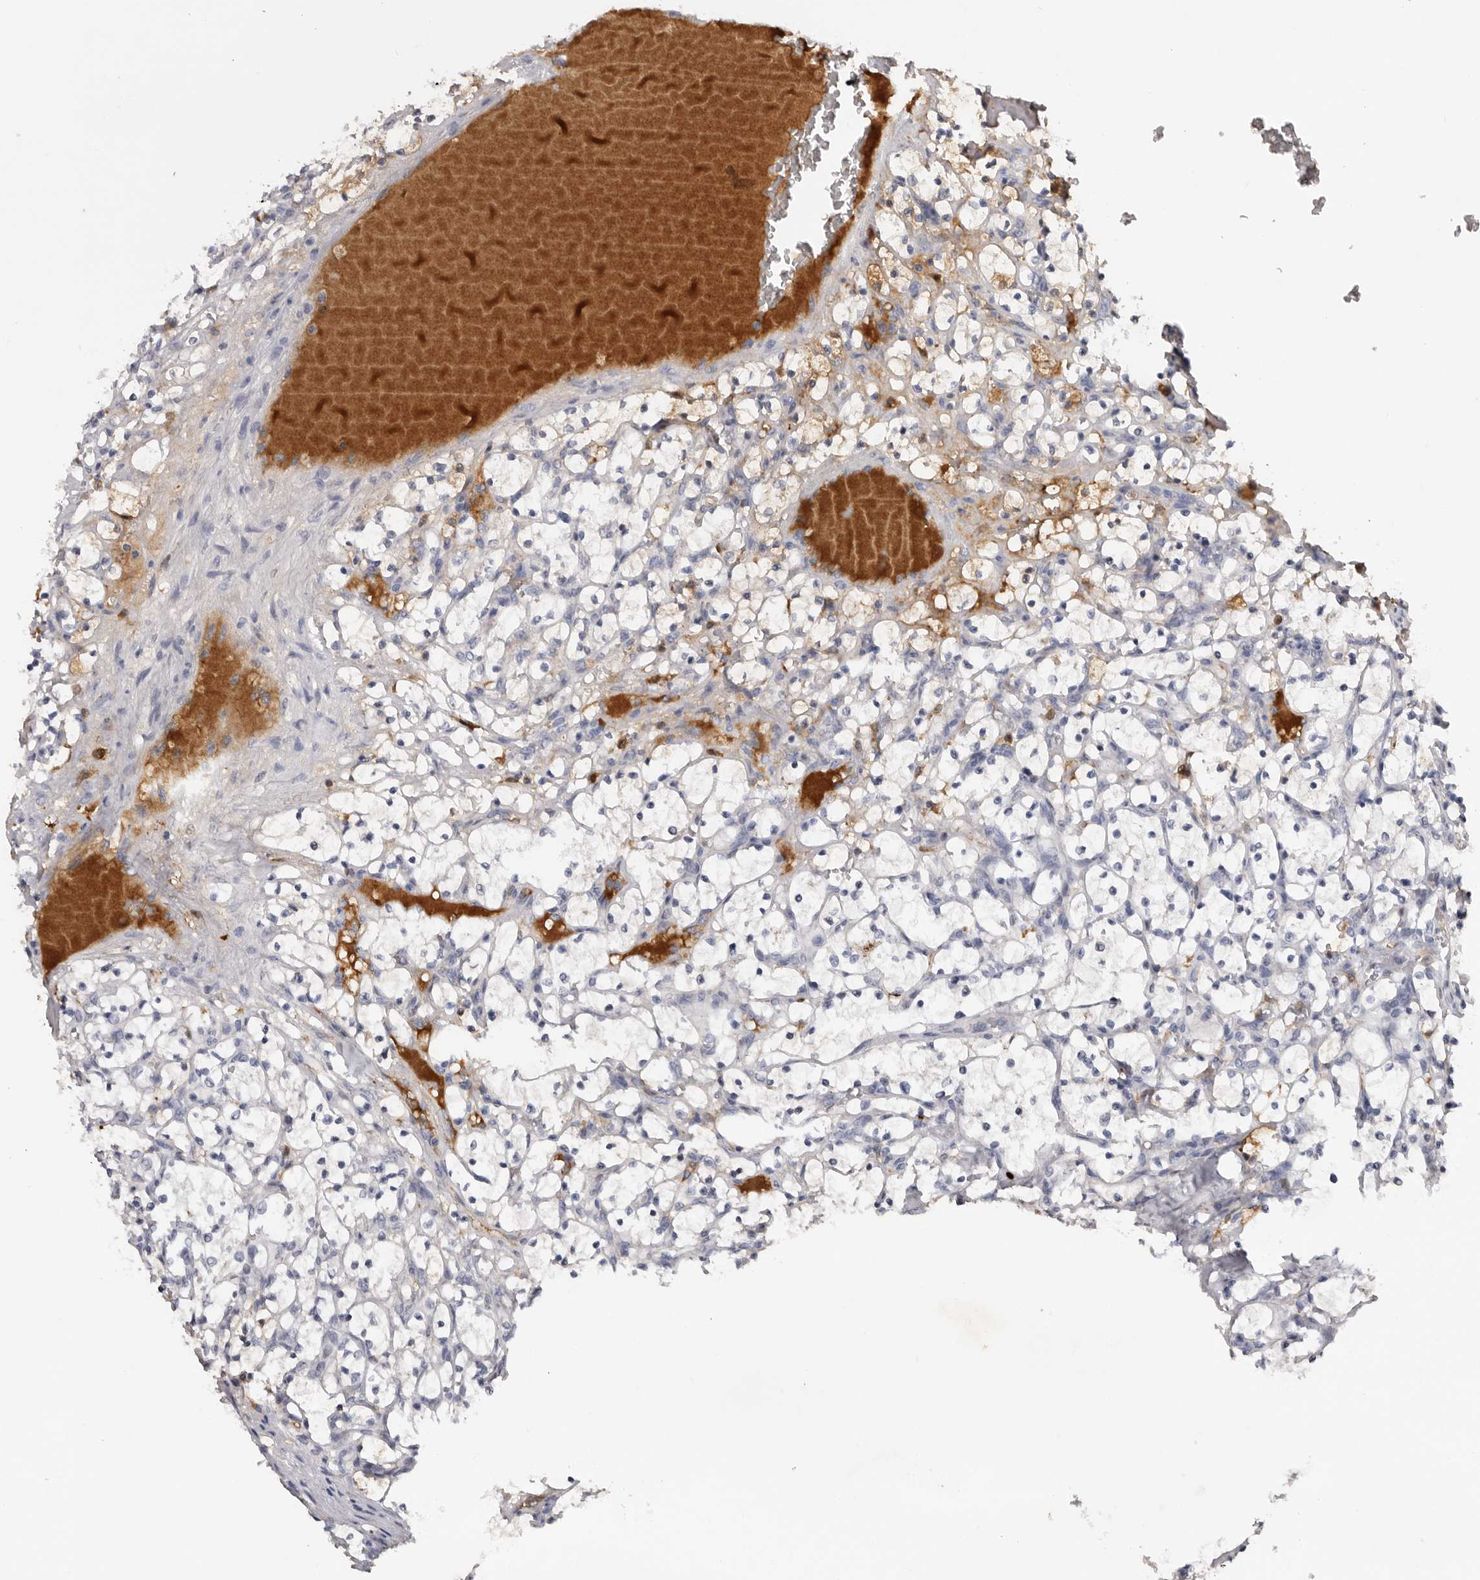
{"staining": {"intensity": "negative", "quantity": "none", "location": "none"}, "tissue": "renal cancer", "cell_type": "Tumor cells", "image_type": "cancer", "snomed": [{"axis": "morphology", "description": "Adenocarcinoma, NOS"}, {"axis": "topography", "description": "Kidney"}], "caption": "Photomicrograph shows no protein staining in tumor cells of adenocarcinoma (renal) tissue.", "gene": "KLHL38", "patient": {"sex": "female", "age": 69}}